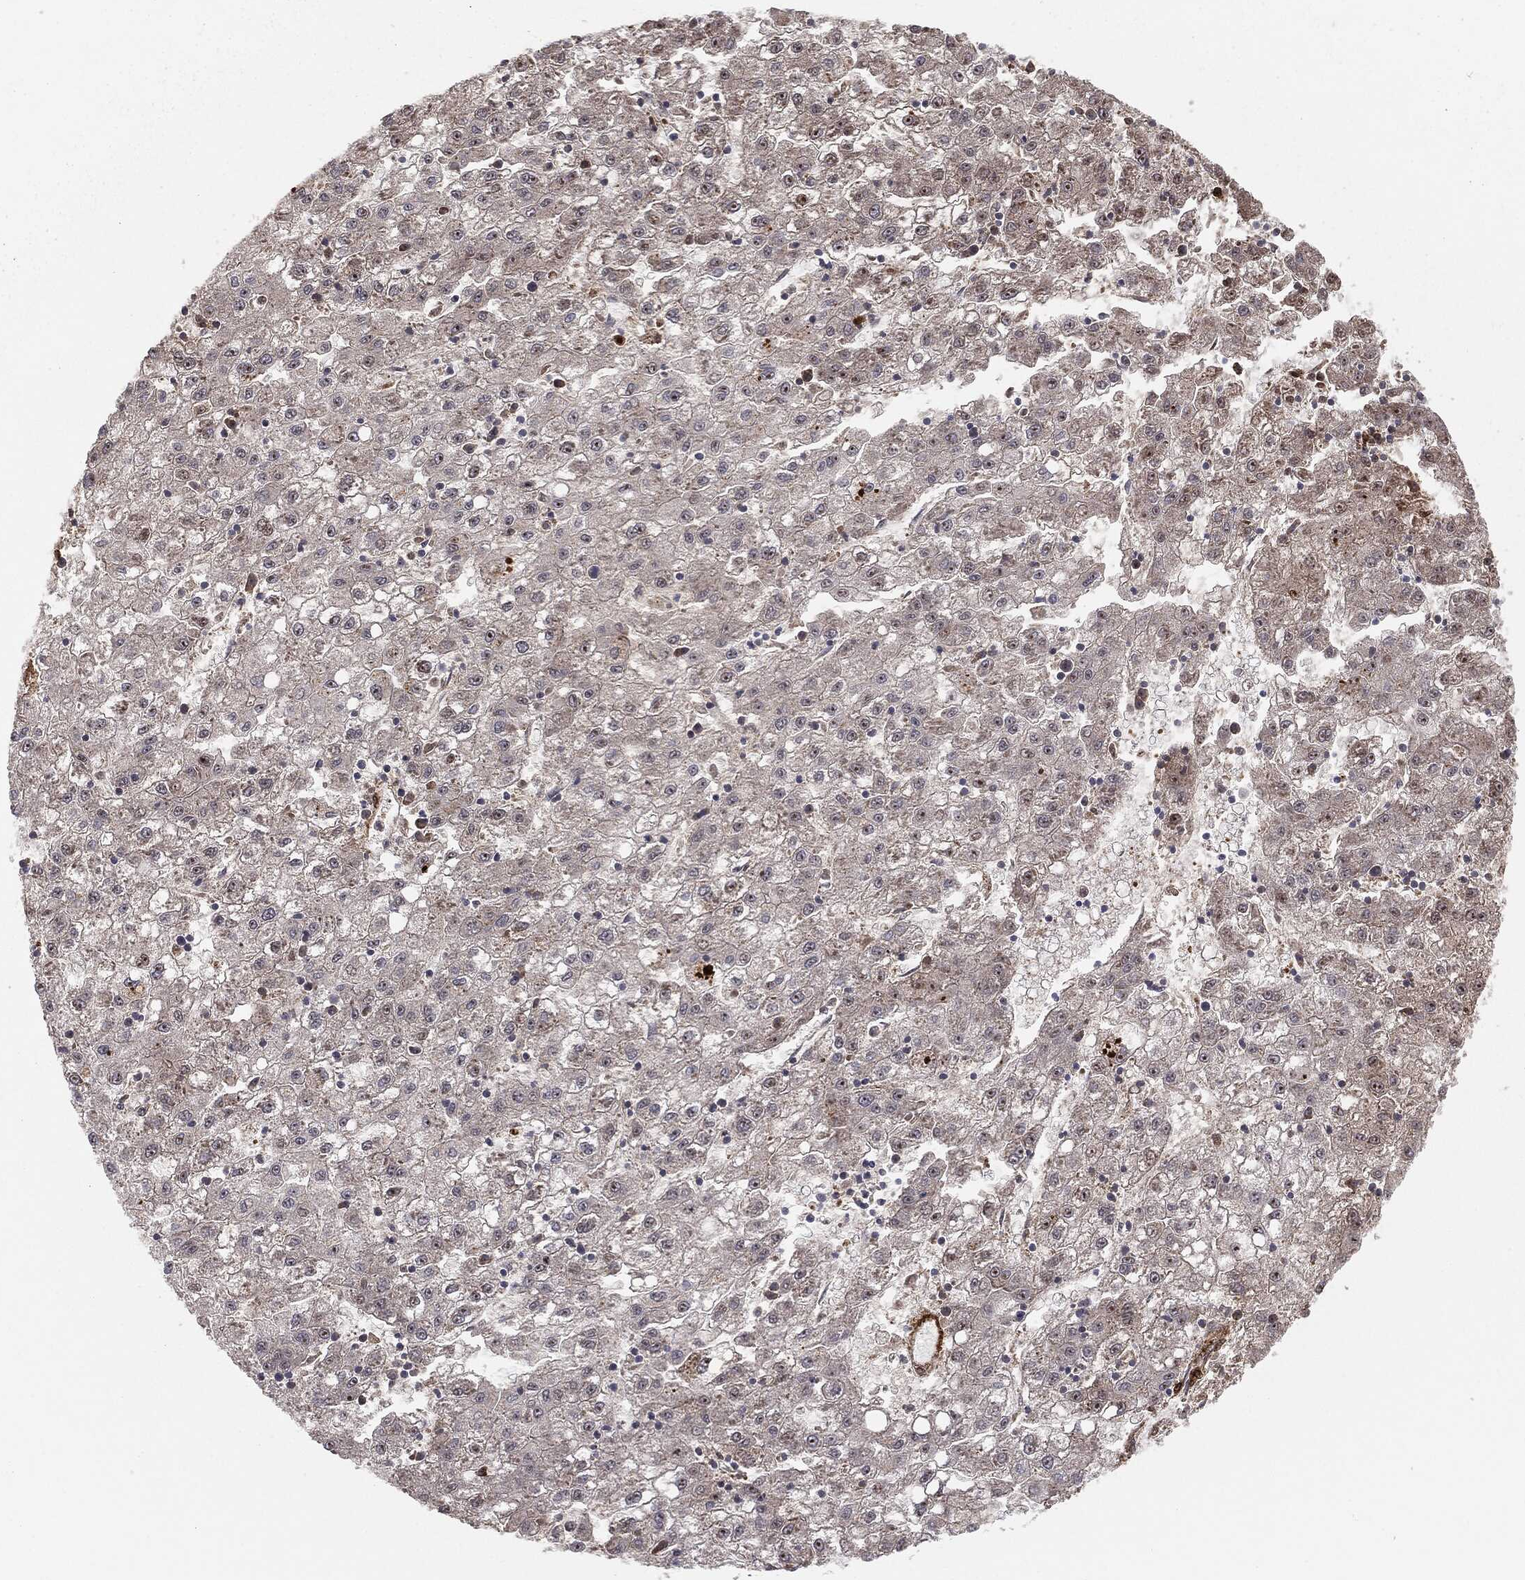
{"staining": {"intensity": "negative", "quantity": "none", "location": "none"}, "tissue": "liver cancer", "cell_type": "Tumor cells", "image_type": "cancer", "snomed": [{"axis": "morphology", "description": "Carcinoma, Hepatocellular, NOS"}, {"axis": "topography", "description": "Liver"}], "caption": "Protein analysis of liver hepatocellular carcinoma shows no significant positivity in tumor cells.", "gene": "PTEN", "patient": {"sex": "male", "age": 72}}